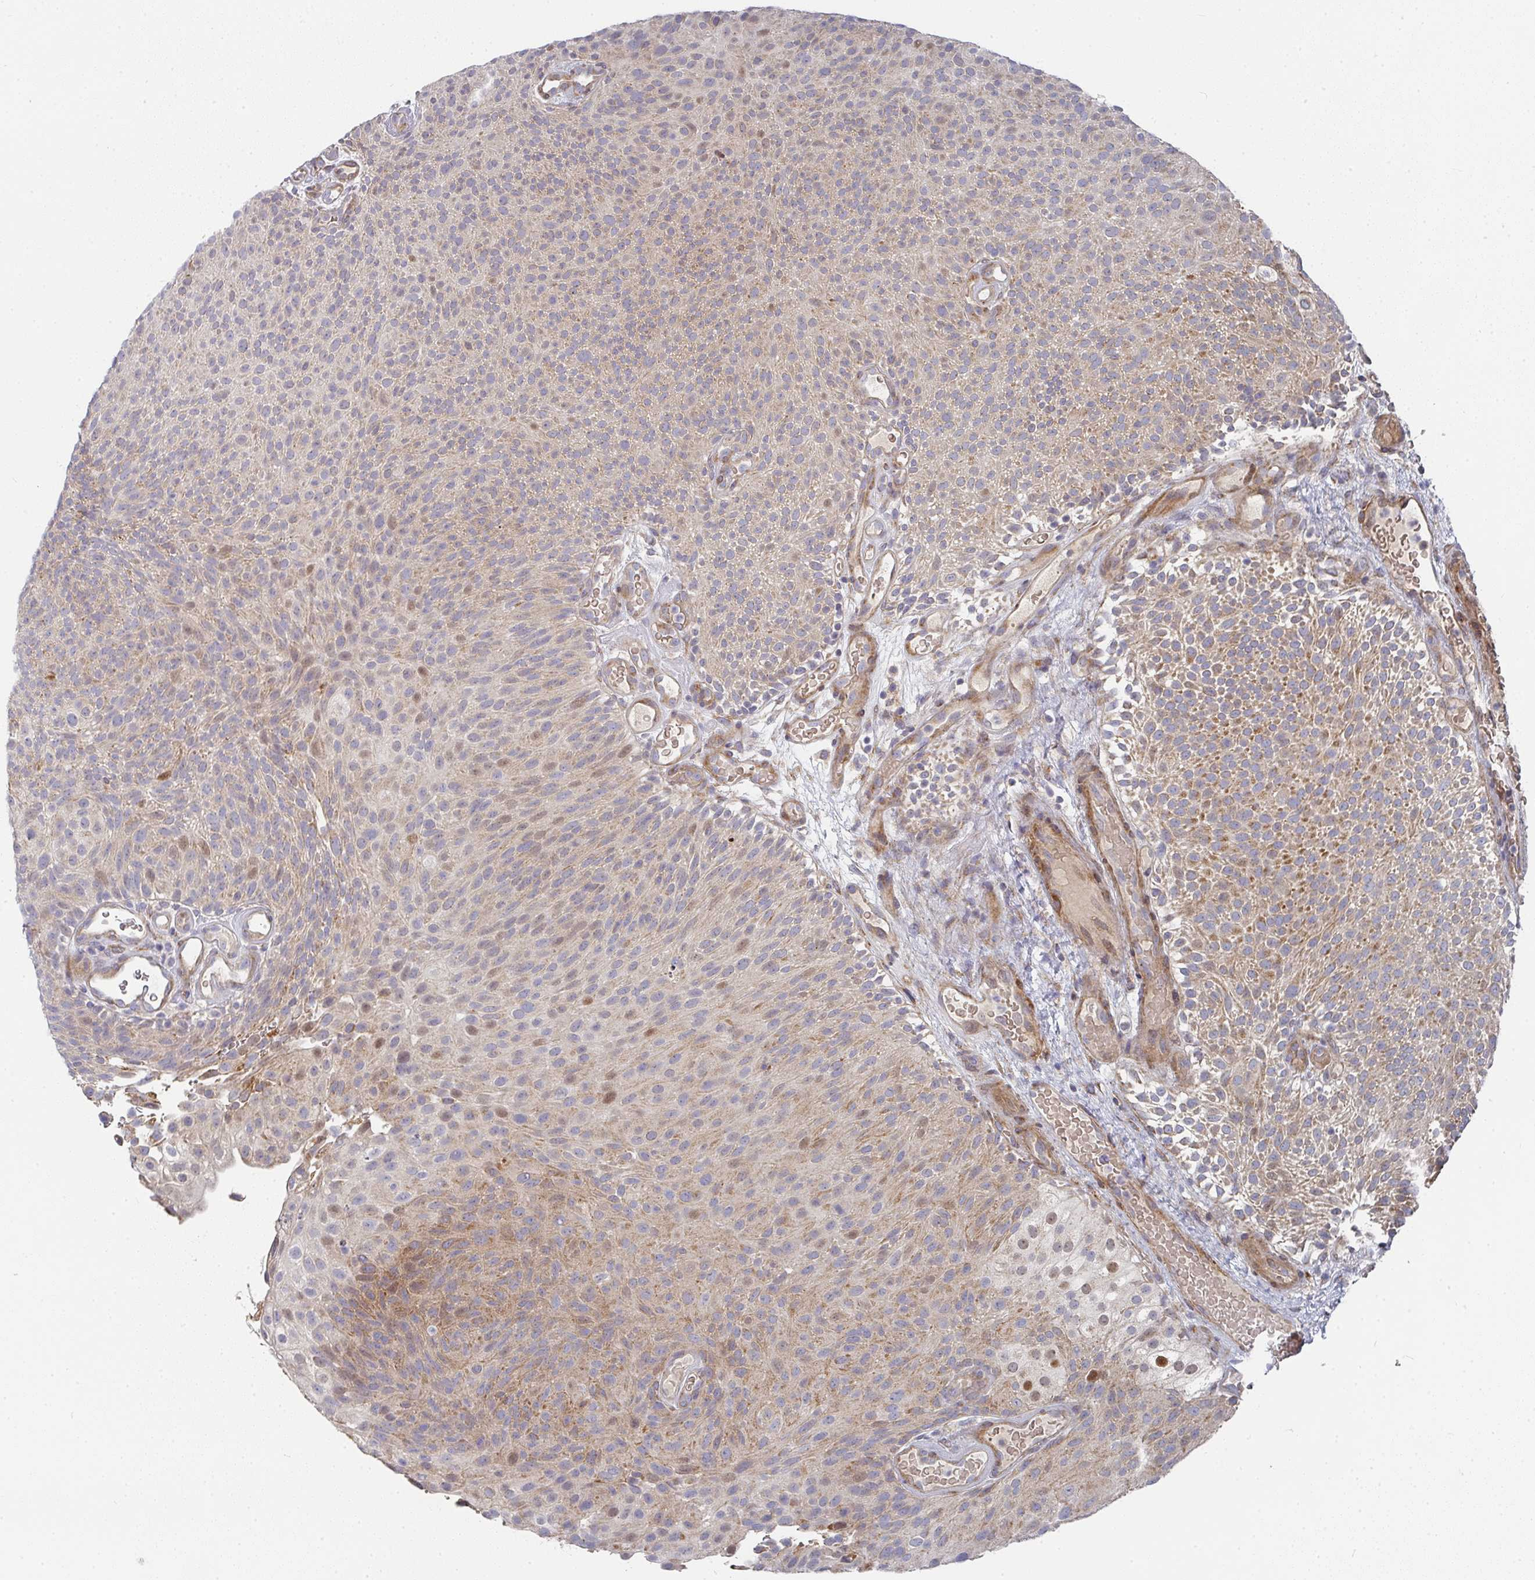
{"staining": {"intensity": "moderate", "quantity": "25%-75%", "location": "cytoplasmic/membranous,nuclear"}, "tissue": "urothelial cancer", "cell_type": "Tumor cells", "image_type": "cancer", "snomed": [{"axis": "morphology", "description": "Urothelial carcinoma, Low grade"}, {"axis": "topography", "description": "Urinary bladder"}], "caption": "This photomicrograph exhibits urothelial cancer stained with immunohistochemistry to label a protein in brown. The cytoplasmic/membranous and nuclear of tumor cells show moderate positivity for the protein. Nuclei are counter-stained blue.", "gene": "RHEBL1", "patient": {"sex": "male", "age": 78}}